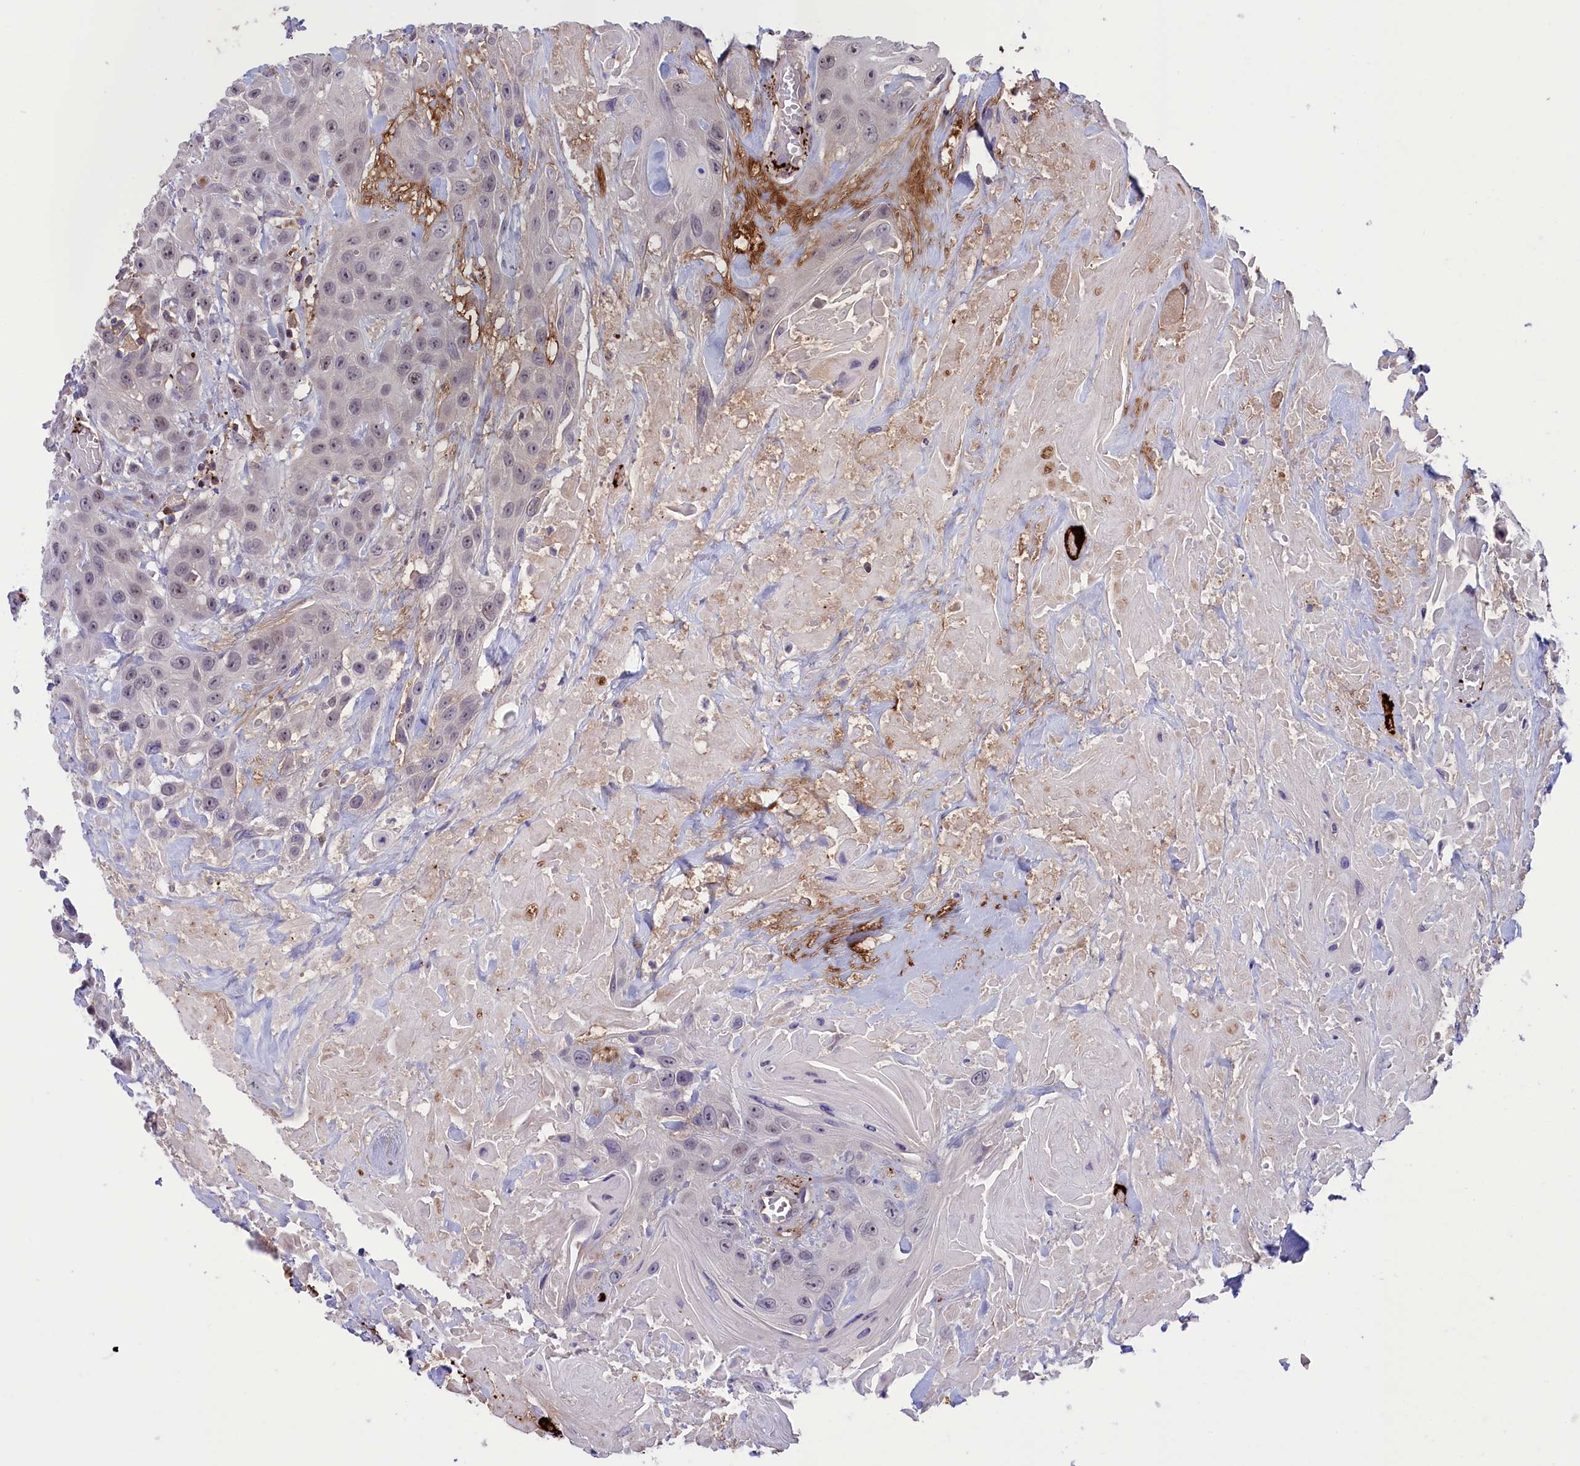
{"staining": {"intensity": "negative", "quantity": "none", "location": "none"}, "tissue": "head and neck cancer", "cell_type": "Tumor cells", "image_type": "cancer", "snomed": [{"axis": "morphology", "description": "Squamous cell carcinoma, NOS"}, {"axis": "topography", "description": "Head-Neck"}], "caption": "Protein analysis of squamous cell carcinoma (head and neck) demonstrates no significant expression in tumor cells.", "gene": "HEATR3", "patient": {"sex": "male", "age": 81}}